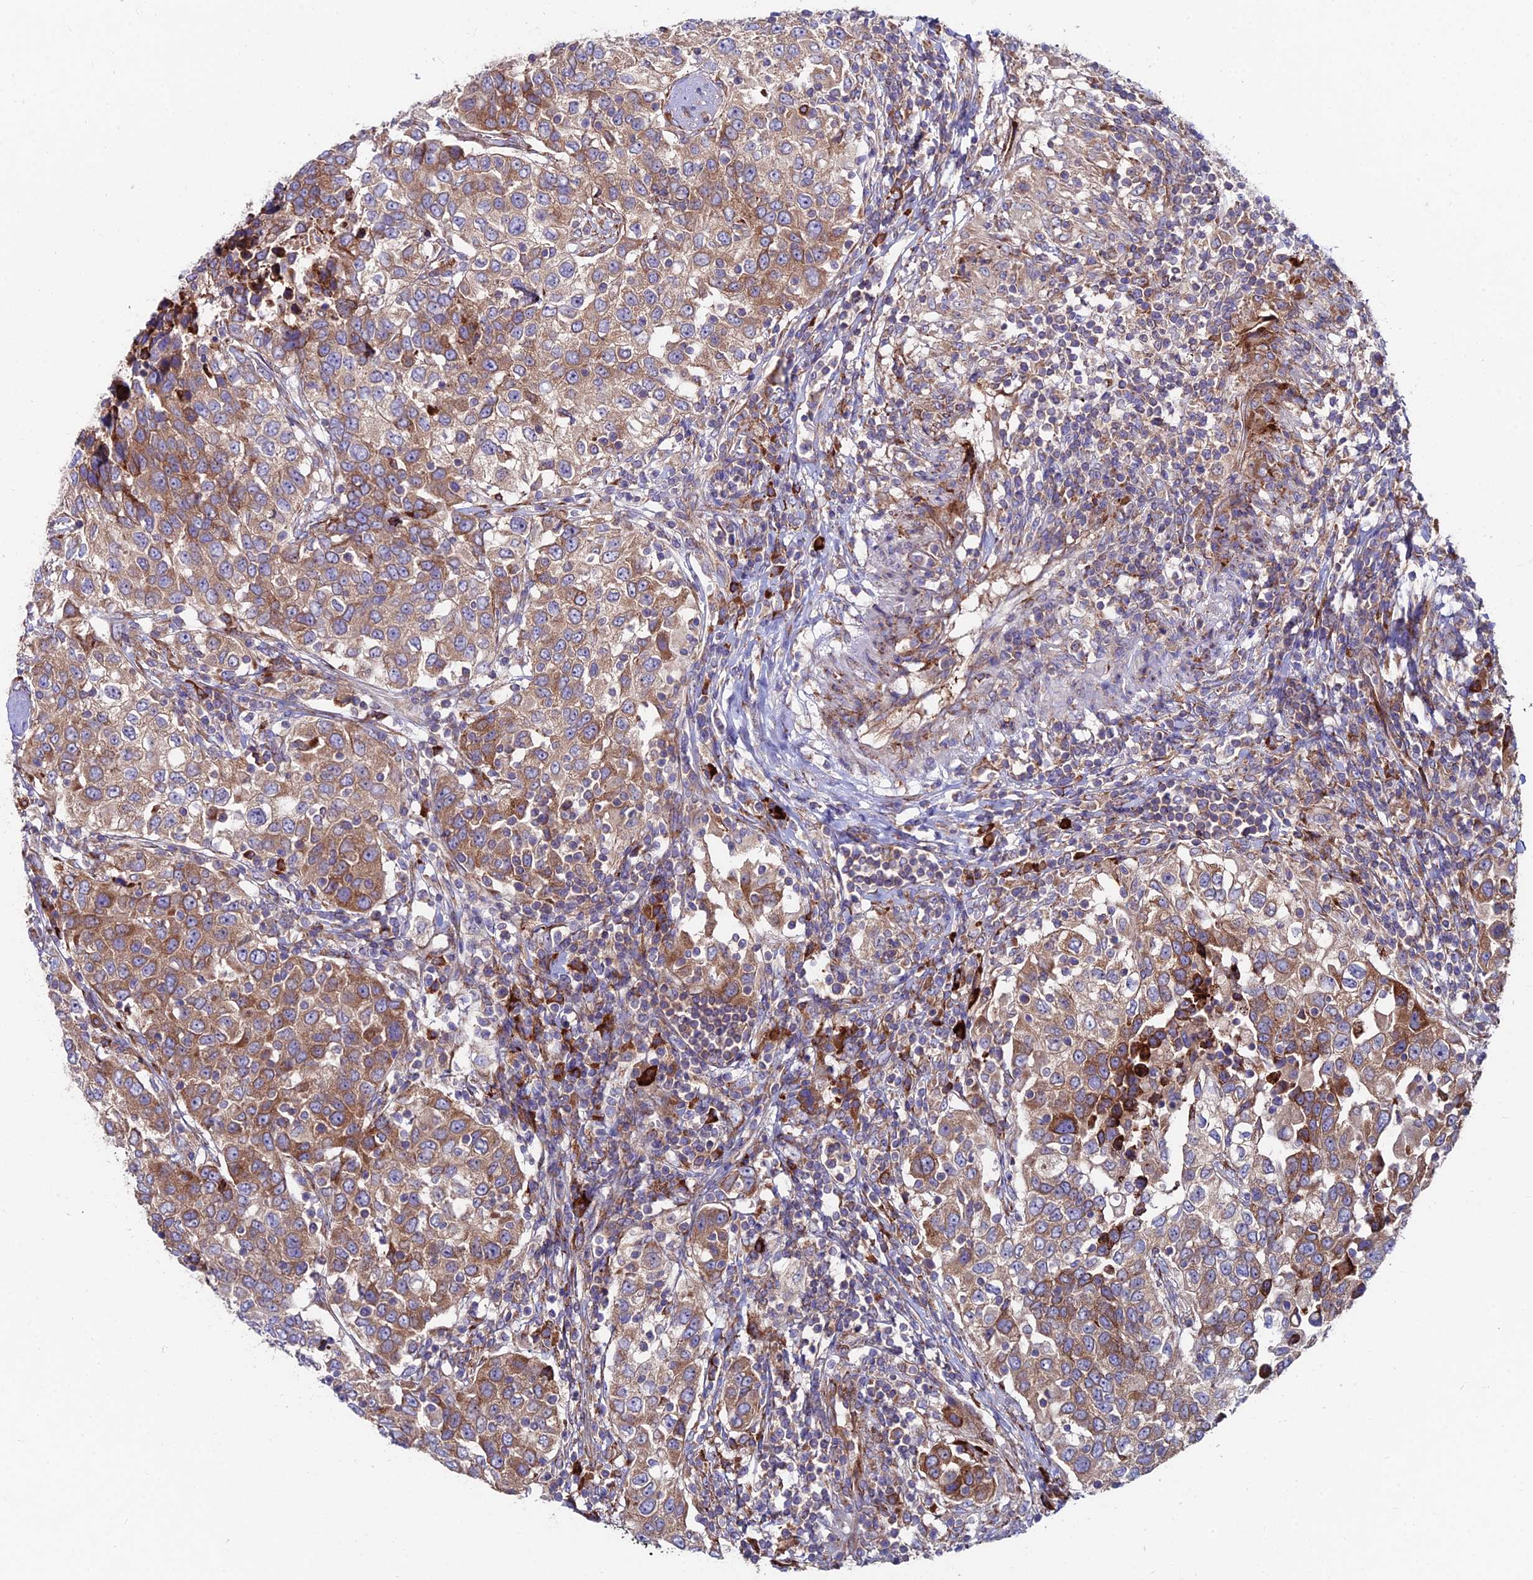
{"staining": {"intensity": "moderate", "quantity": ">75%", "location": "cytoplasmic/membranous"}, "tissue": "urothelial cancer", "cell_type": "Tumor cells", "image_type": "cancer", "snomed": [{"axis": "morphology", "description": "Urothelial carcinoma, High grade"}, {"axis": "topography", "description": "Urinary bladder"}], "caption": "High-magnification brightfield microscopy of urothelial carcinoma (high-grade) stained with DAB (3,3'-diaminobenzidine) (brown) and counterstained with hematoxylin (blue). tumor cells exhibit moderate cytoplasmic/membranous staining is present in approximately>75% of cells.", "gene": "EIF3K", "patient": {"sex": "female", "age": 80}}